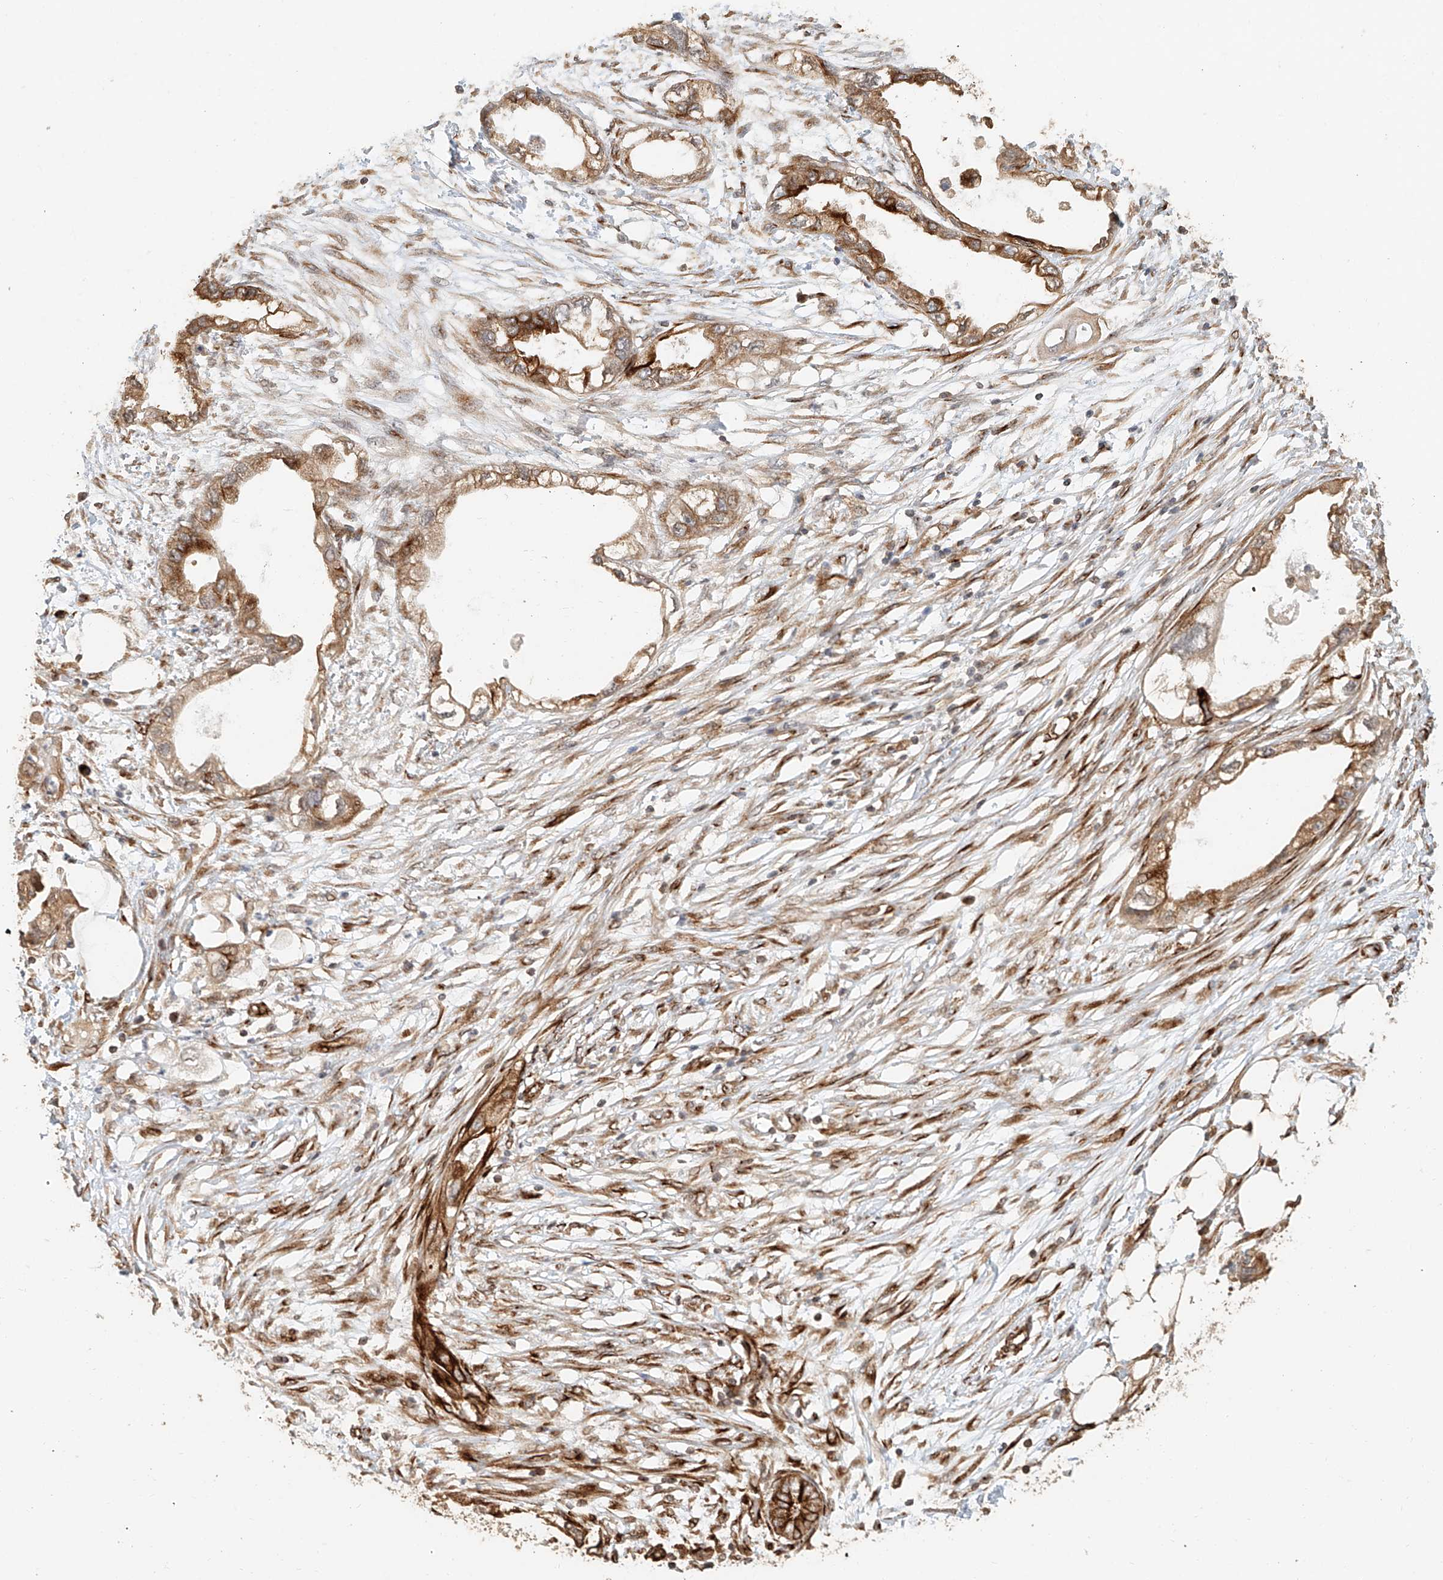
{"staining": {"intensity": "moderate", "quantity": "25%-75%", "location": "cytoplasmic/membranous"}, "tissue": "endometrial cancer", "cell_type": "Tumor cells", "image_type": "cancer", "snomed": [{"axis": "morphology", "description": "Adenocarcinoma, NOS"}, {"axis": "morphology", "description": "Adenocarcinoma, metastatic, NOS"}, {"axis": "topography", "description": "Adipose tissue"}, {"axis": "topography", "description": "Endometrium"}], "caption": "Human endometrial cancer (adenocarcinoma) stained with a brown dye reveals moderate cytoplasmic/membranous positive positivity in about 25%-75% of tumor cells.", "gene": "NAP1L1", "patient": {"sex": "female", "age": 67}}